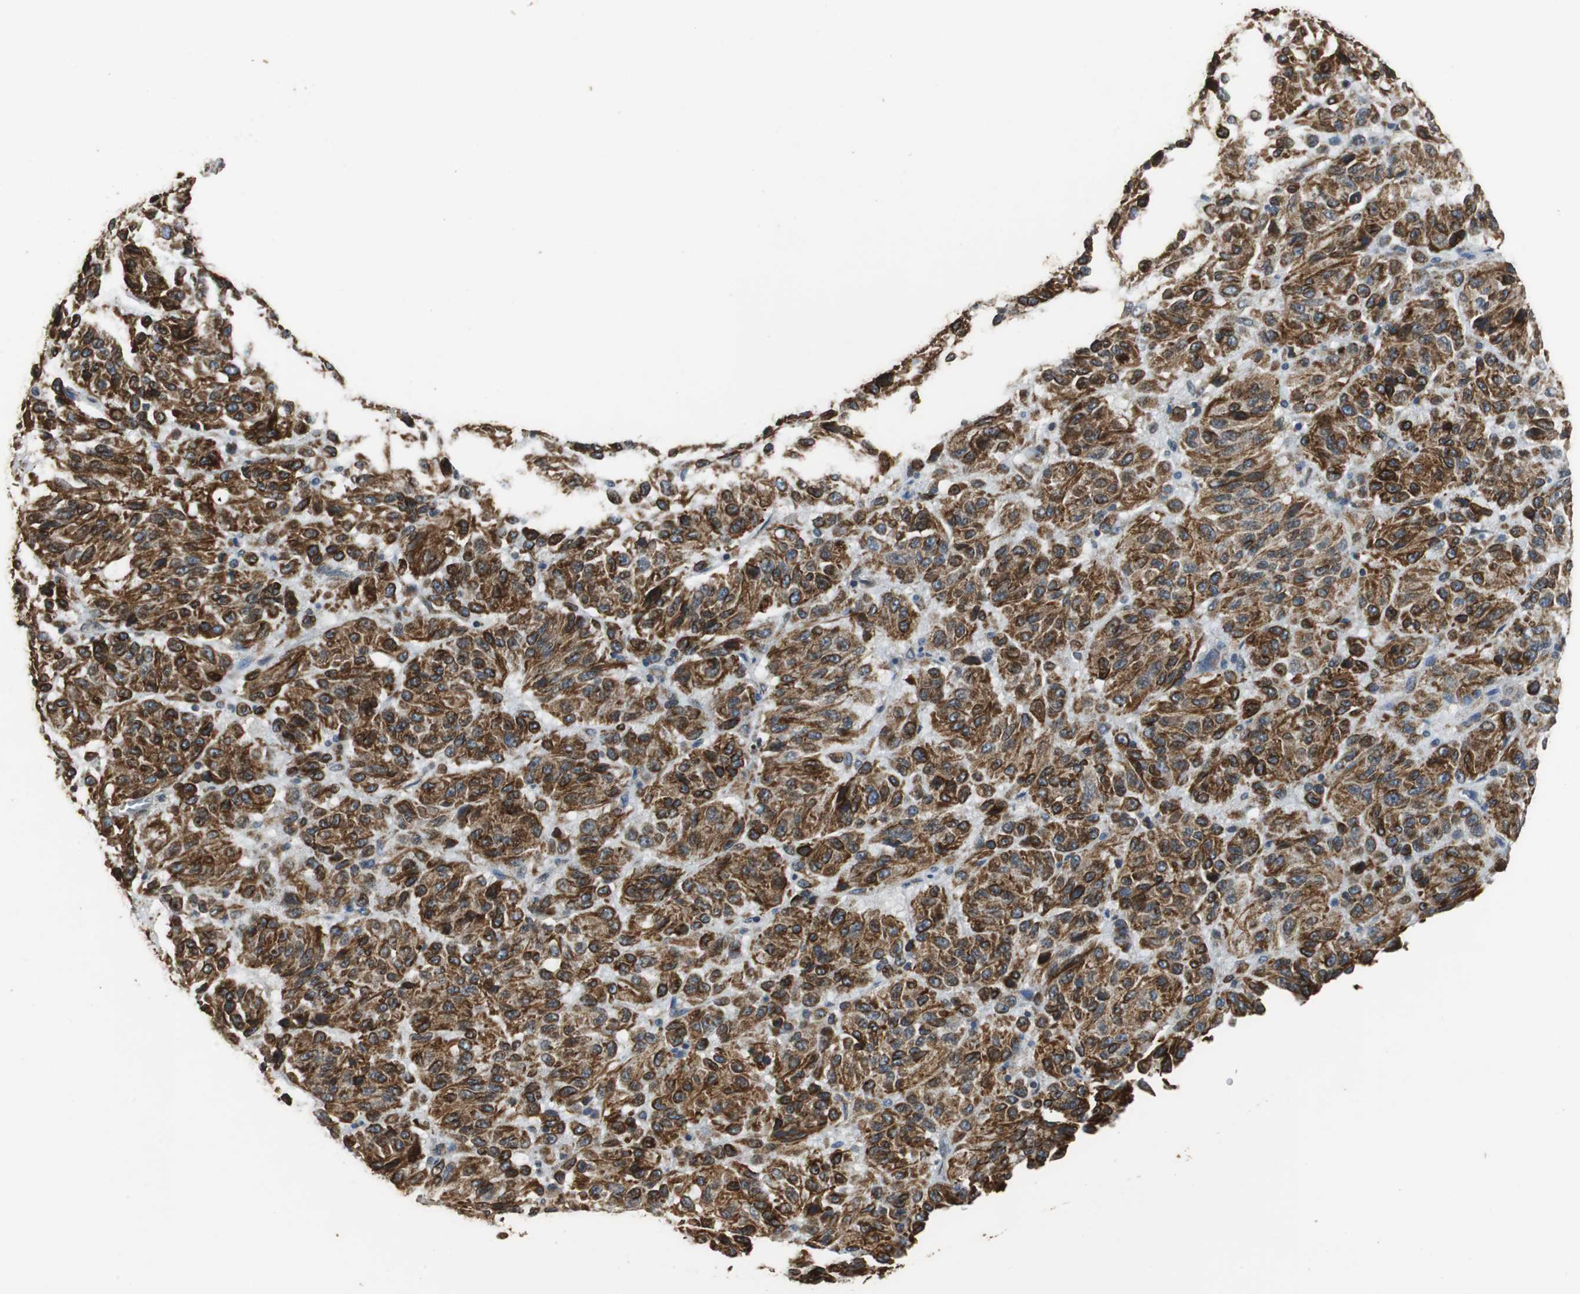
{"staining": {"intensity": "moderate", "quantity": ">75%", "location": "cytoplasmic/membranous"}, "tissue": "melanoma", "cell_type": "Tumor cells", "image_type": "cancer", "snomed": [{"axis": "morphology", "description": "Malignant melanoma, Metastatic site"}, {"axis": "topography", "description": "Lung"}], "caption": "A photomicrograph of human melanoma stained for a protein displays moderate cytoplasmic/membranous brown staining in tumor cells. (DAB IHC, brown staining for protein, blue staining for nuclei).", "gene": "NNT", "patient": {"sex": "male", "age": 64}}